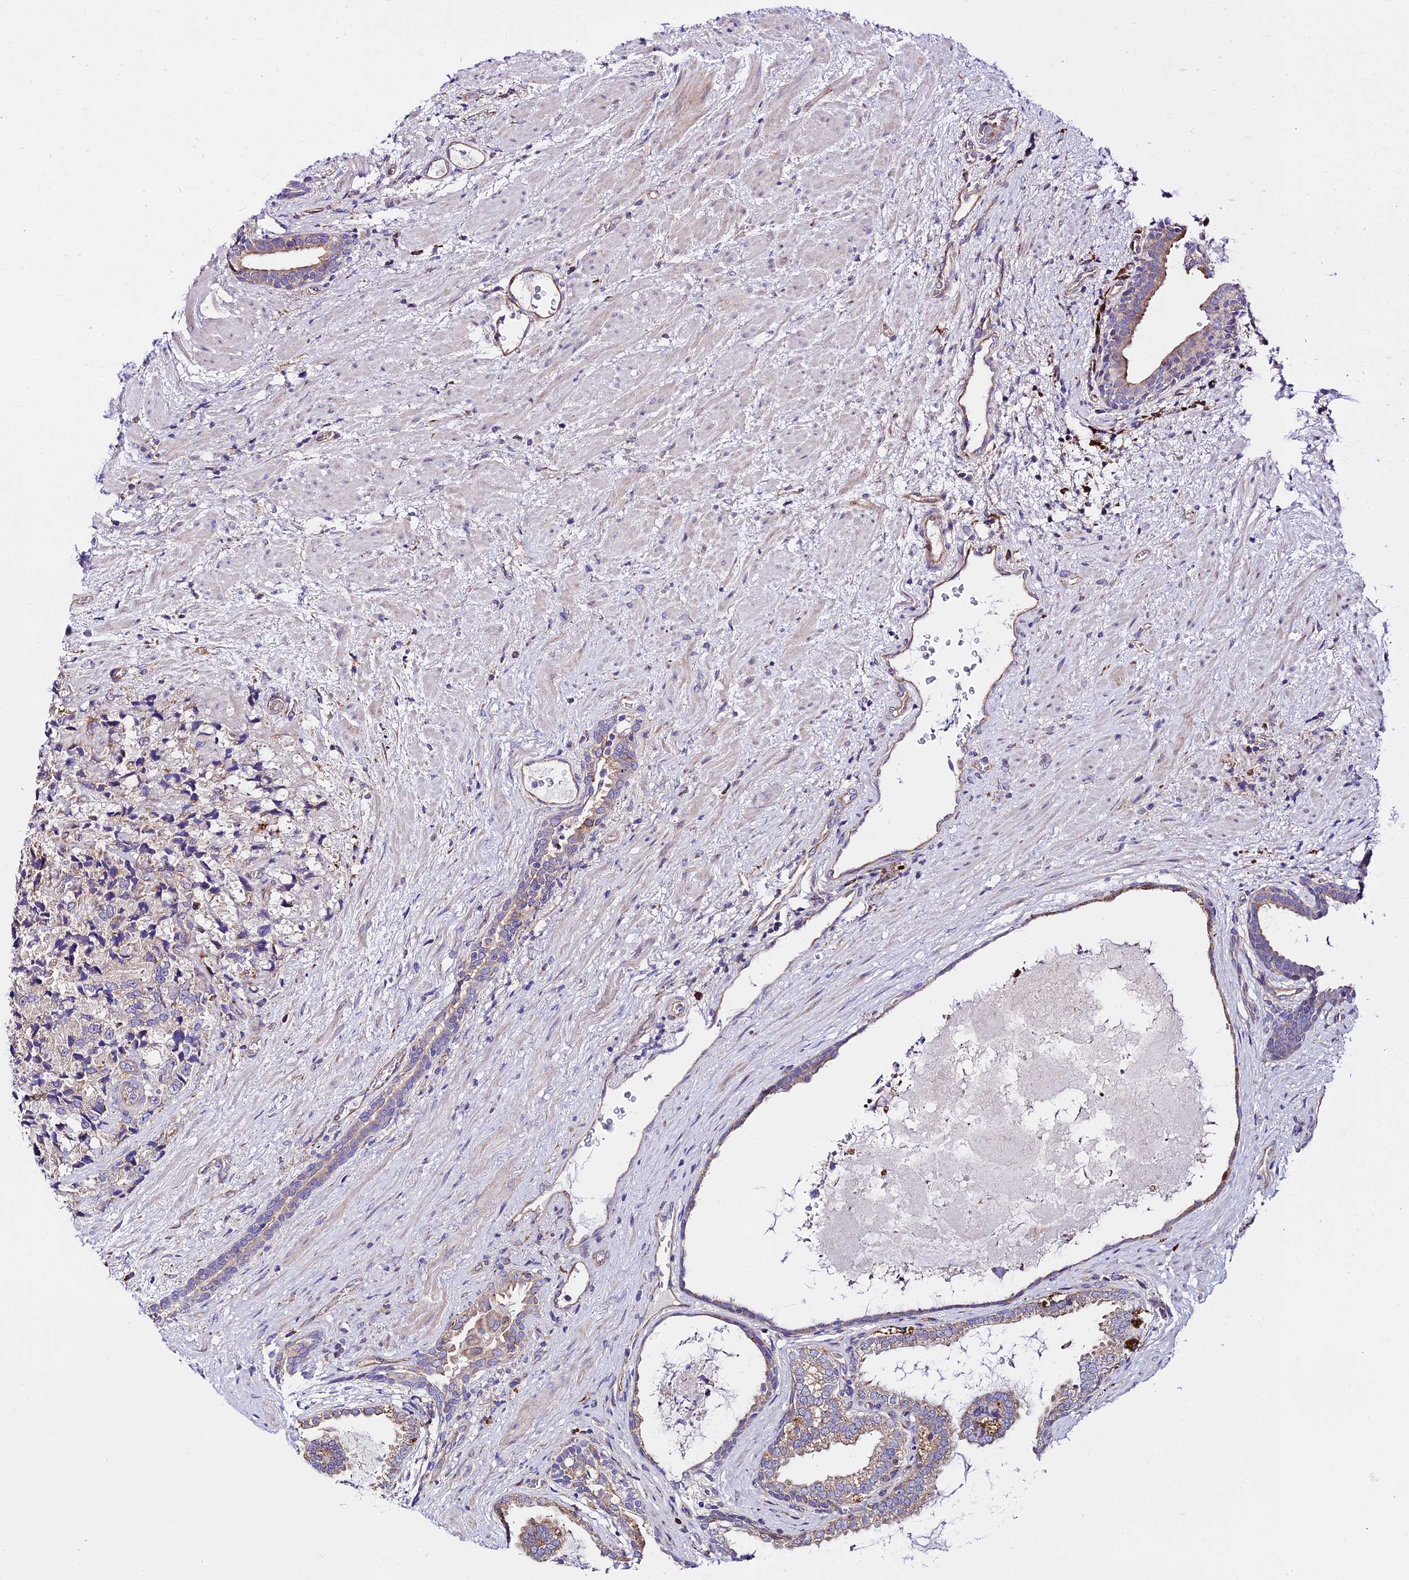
{"staining": {"intensity": "negative", "quantity": "none", "location": "none"}, "tissue": "prostate cancer", "cell_type": "Tumor cells", "image_type": "cancer", "snomed": [{"axis": "morphology", "description": "Adenocarcinoma, High grade"}, {"axis": "topography", "description": "Prostate"}], "caption": "An image of adenocarcinoma (high-grade) (prostate) stained for a protein displays no brown staining in tumor cells.", "gene": "VPS13C", "patient": {"sex": "male", "age": 70}}